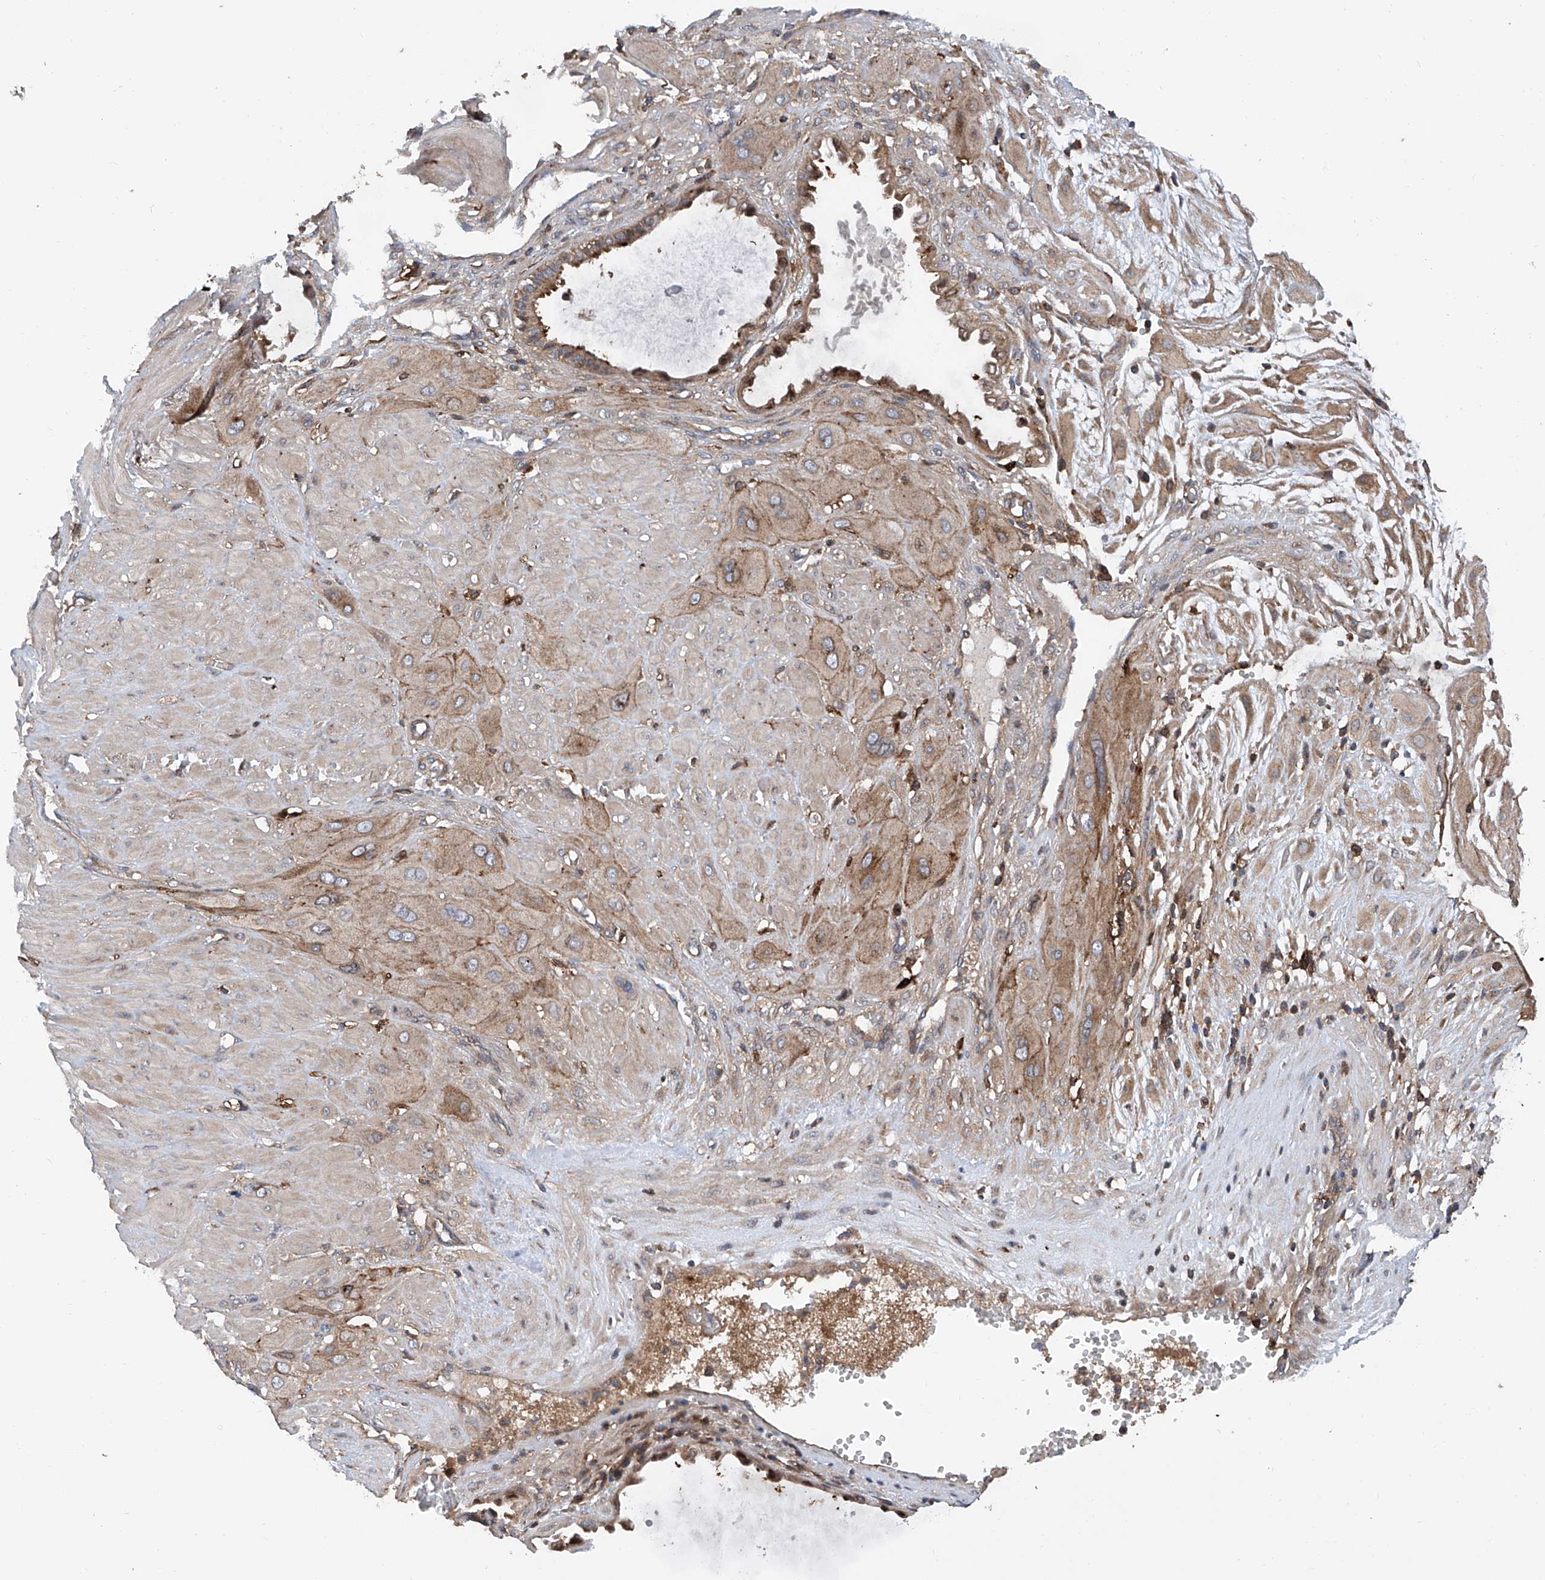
{"staining": {"intensity": "moderate", "quantity": "25%-75%", "location": "cytoplasmic/membranous"}, "tissue": "cervical cancer", "cell_type": "Tumor cells", "image_type": "cancer", "snomed": [{"axis": "morphology", "description": "Squamous cell carcinoma, NOS"}, {"axis": "topography", "description": "Cervix"}], "caption": "Immunohistochemical staining of human cervical cancer (squamous cell carcinoma) exhibits medium levels of moderate cytoplasmic/membranous protein positivity in about 25%-75% of tumor cells. (brown staining indicates protein expression, while blue staining denotes nuclei).", "gene": "SMAP1", "patient": {"sex": "female", "age": 34}}